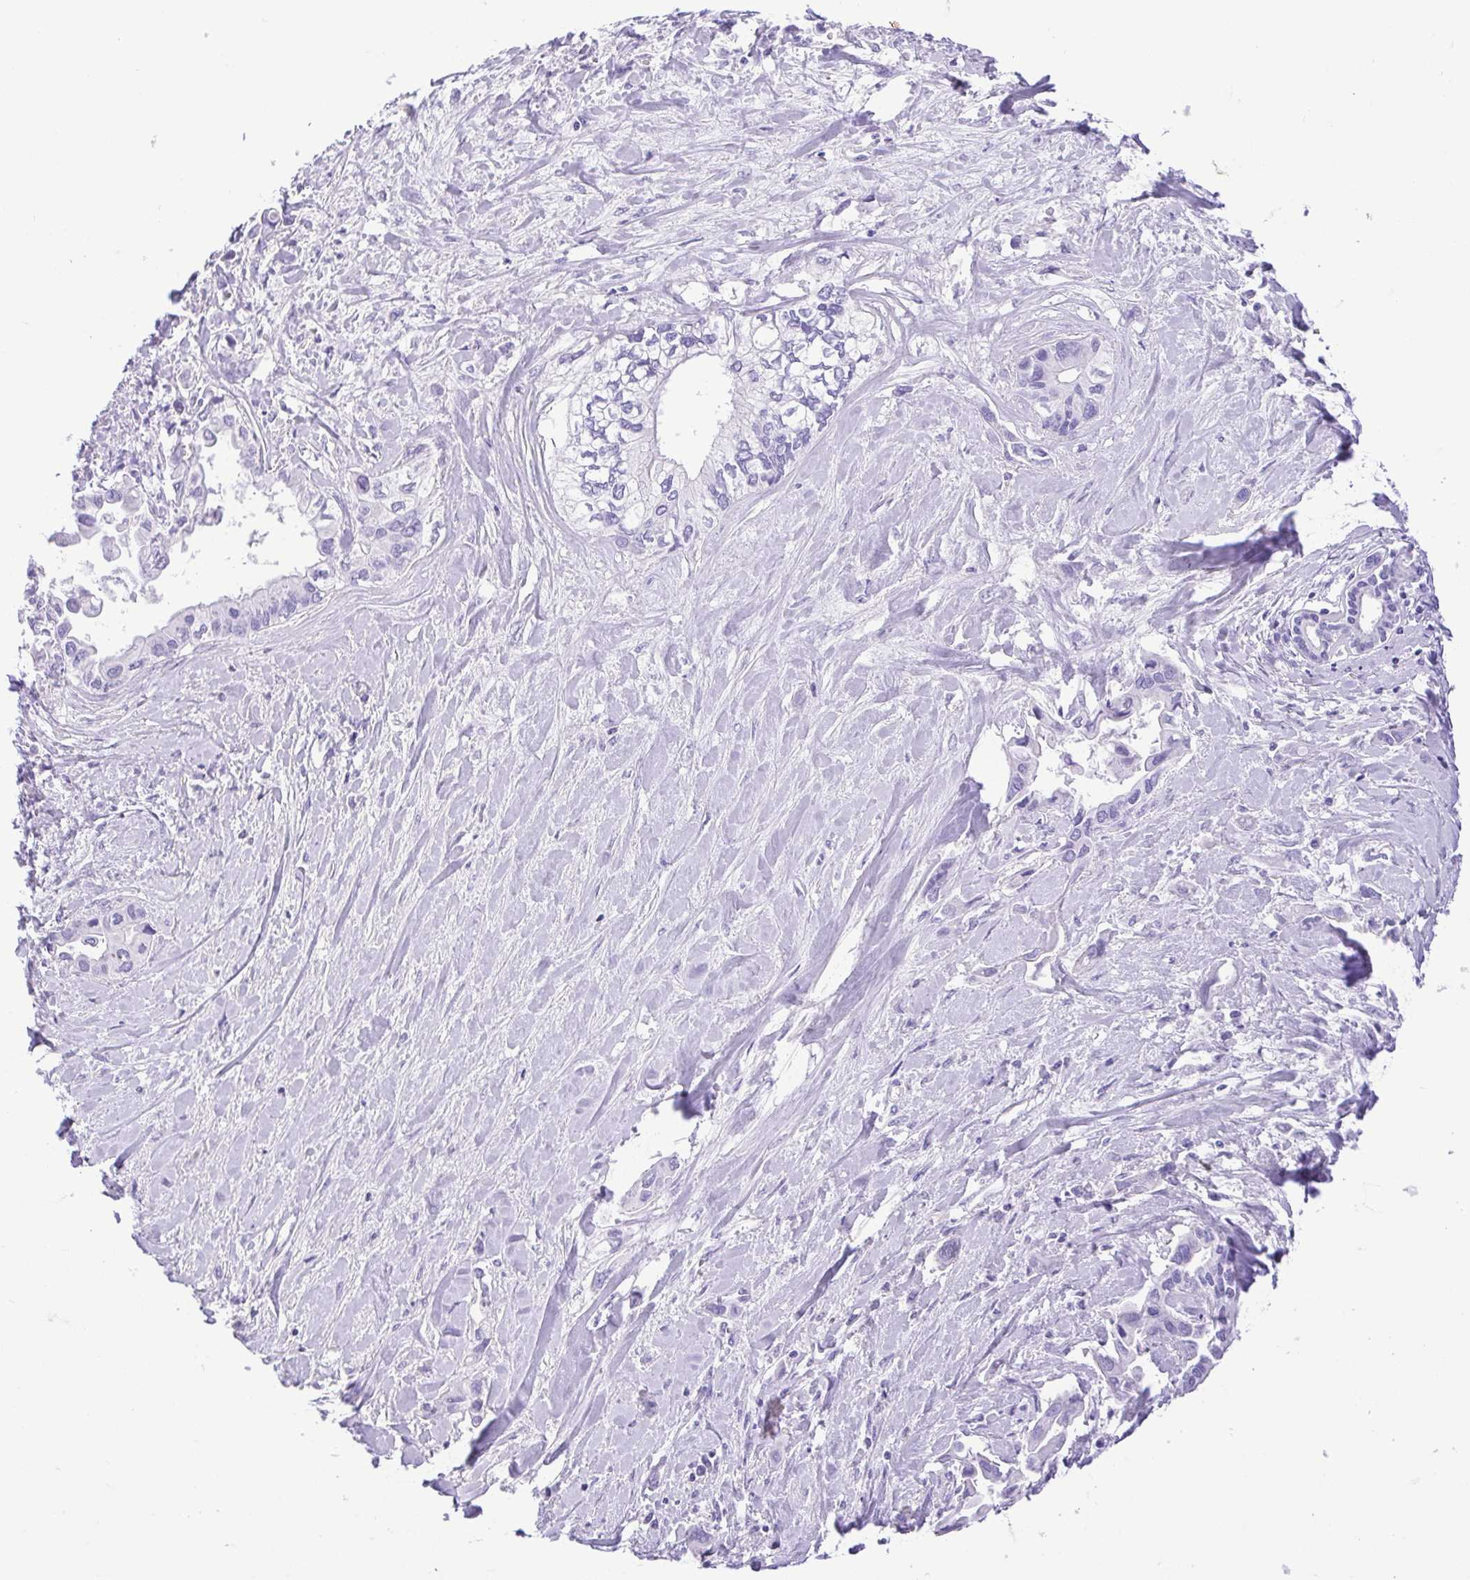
{"staining": {"intensity": "negative", "quantity": "none", "location": "none"}, "tissue": "liver cancer", "cell_type": "Tumor cells", "image_type": "cancer", "snomed": [{"axis": "morphology", "description": "Cholangiocarcinoma"}, {"axis": "topography", "description": "Liver"}], "caption": "A micrograph of human cholangiocarcinoma (liver) is negative for staining in tumor cells.", "gene": "CDSN", "patient": {"sex": "female", "age": 64}}